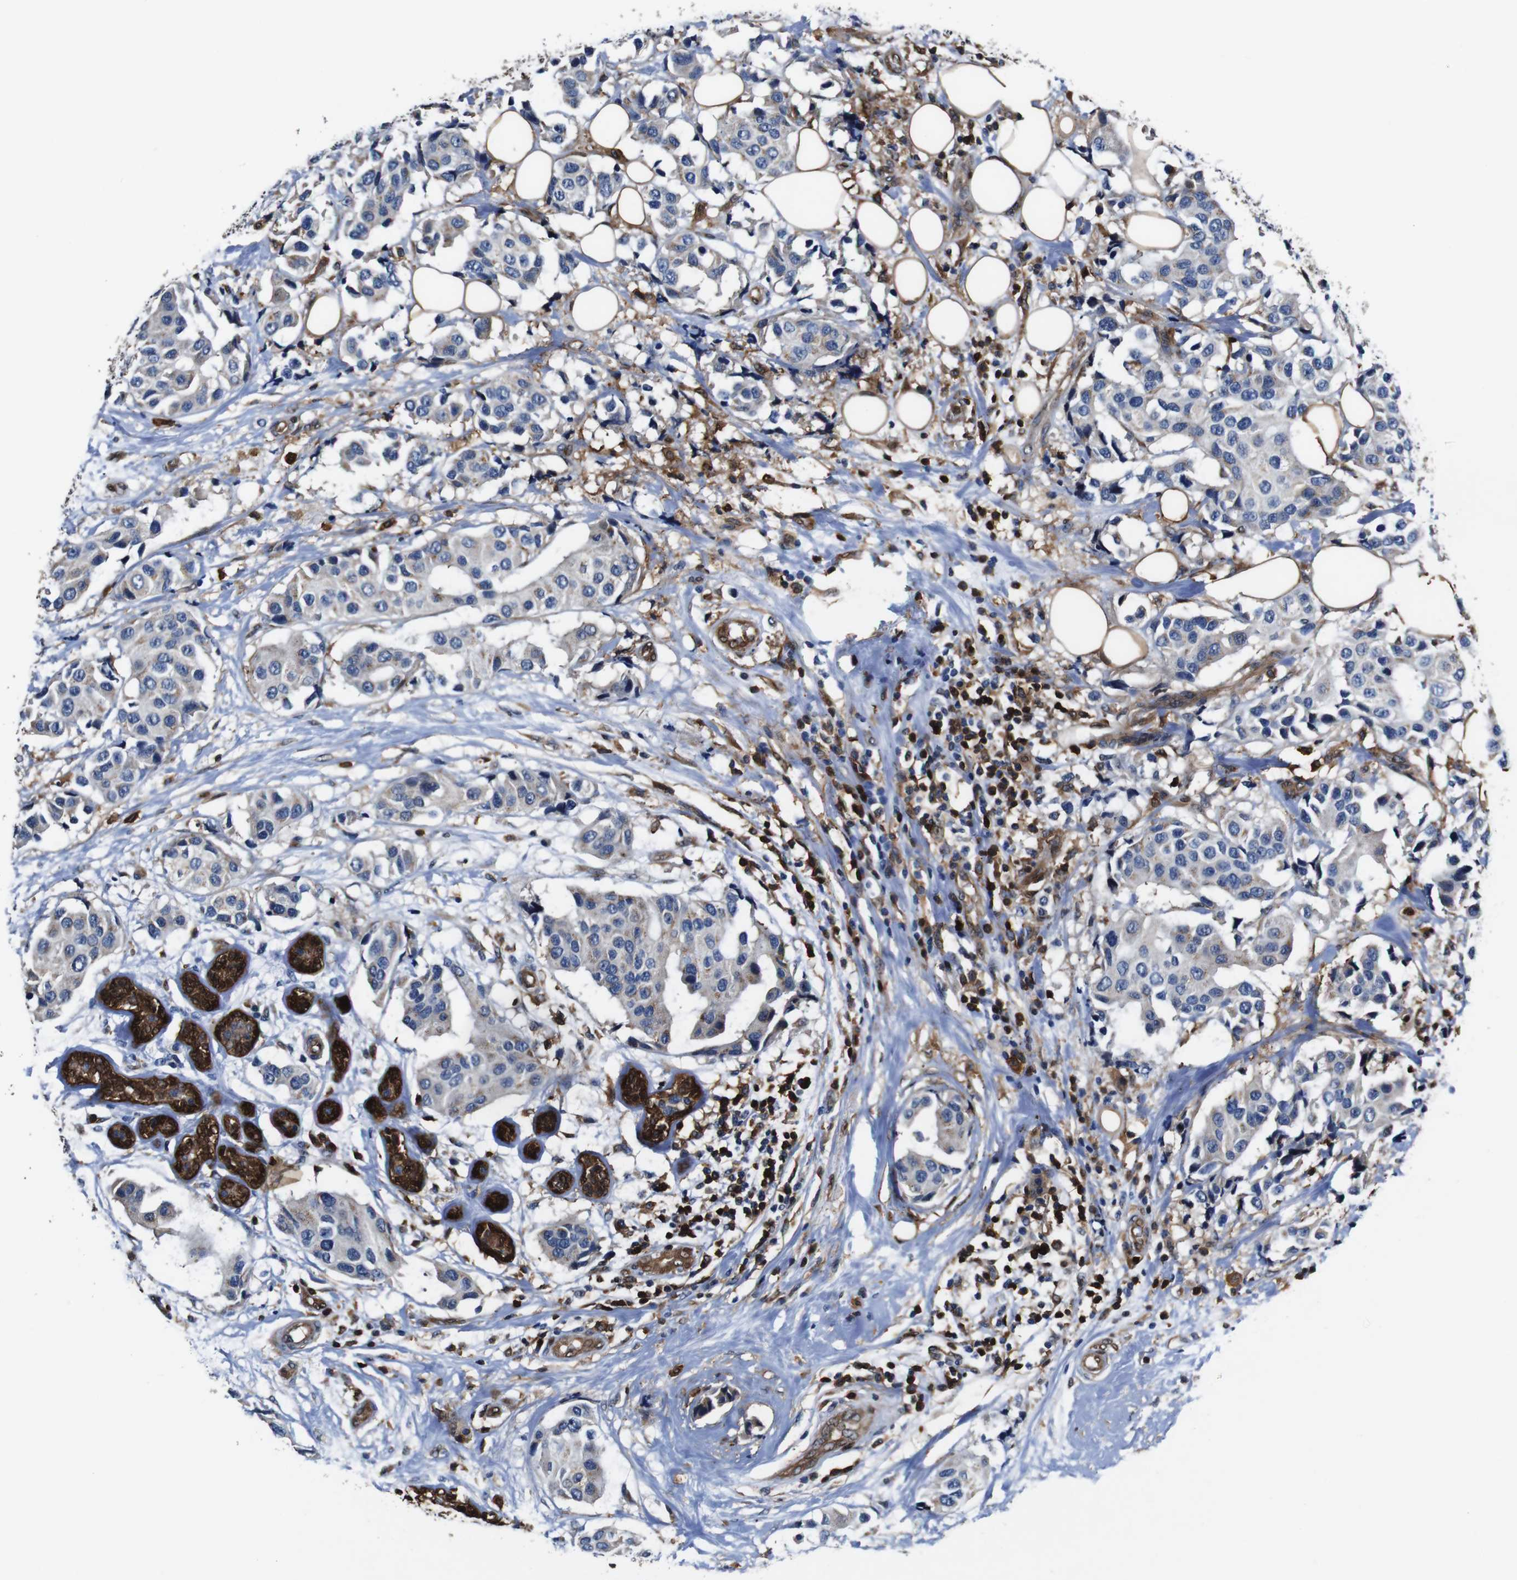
{"staining": {"intensity": "weak", "quantity": "<25%", "location": "cytoplasmic/membranous"}, "tissue": "breast cancer", "cell_type": "Tumor cells", "image_type": "cancer", "snomed": [{"axis": "morphology", "description": "Normal tissue, NOS"}, {"axis": "morphology", "description": "Duct carcinoma"}, {"axis": "topography", "description": "Breast"}], "caption": "A high-resolution micrograph shows immunohistochemistry staining of invasive ductal carcinoma (breast), which exhibits no significant expression in tumor cells. (Stains: DAB (3,3'-diaminobenzidine) immunohistochemistry with hematoxylin counter stain, Microscopy: brightfield microscopy at high magnification).", "gene": "ANXA1", "patient": {"sex": "female", "age": 39}}